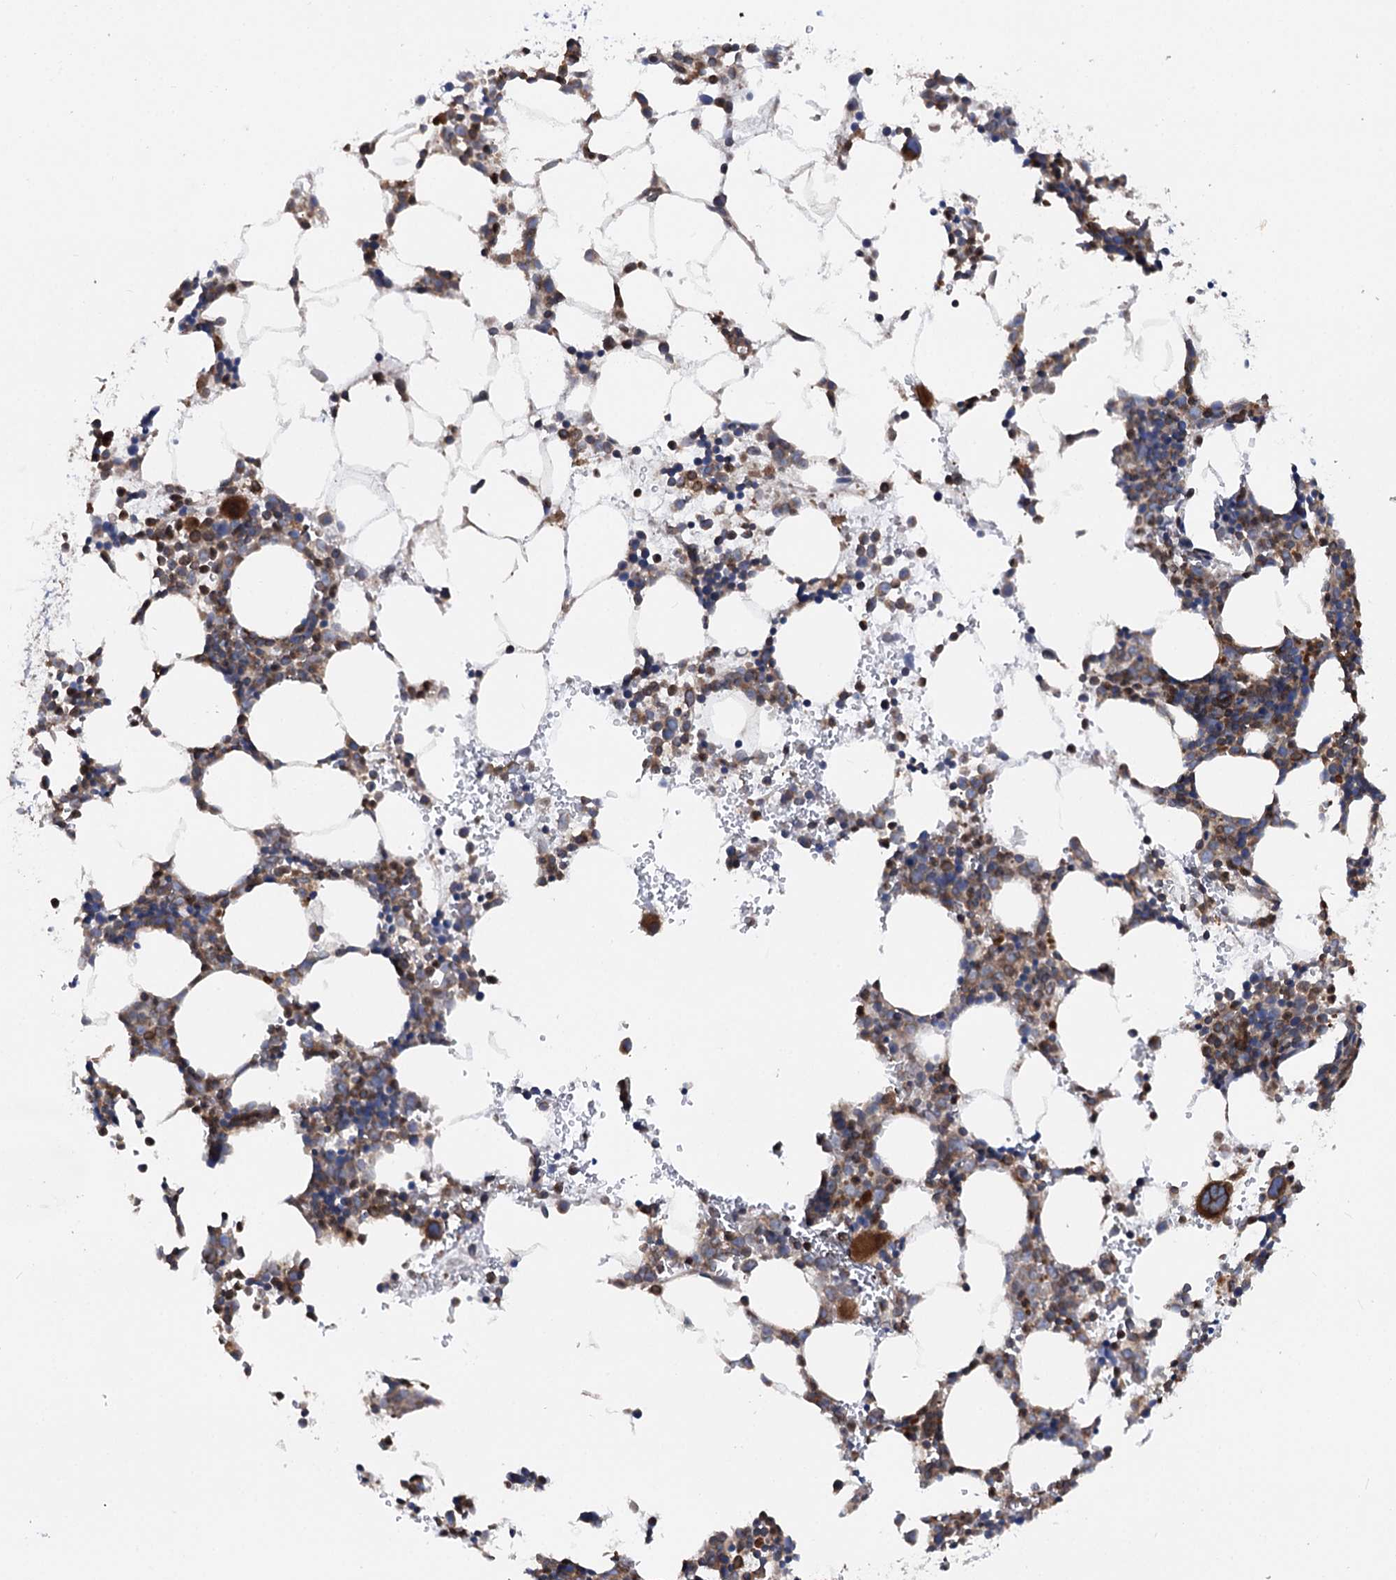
{"staining": {"intensity": "strong", "quantity": "25%-75%", "location": "cytoplasmic/membranous"}, "tissue": "bone marrow", "cell_type": "Hematopoietic cells", "image_type": "normal", "snomed": [{"axis": "morphology", "description": "Normal tissue, NOS"}, {"axis": "topography", "description": "Bone marrow"}], "caption": "IHC of normal bone marrow shows high levels of strong cytoplasmic/membranous staining in about 25%-75% of hematopoietic cells.", "gene": "FGFR1OP2", "patient": {"sex": "female", "age": 89}}